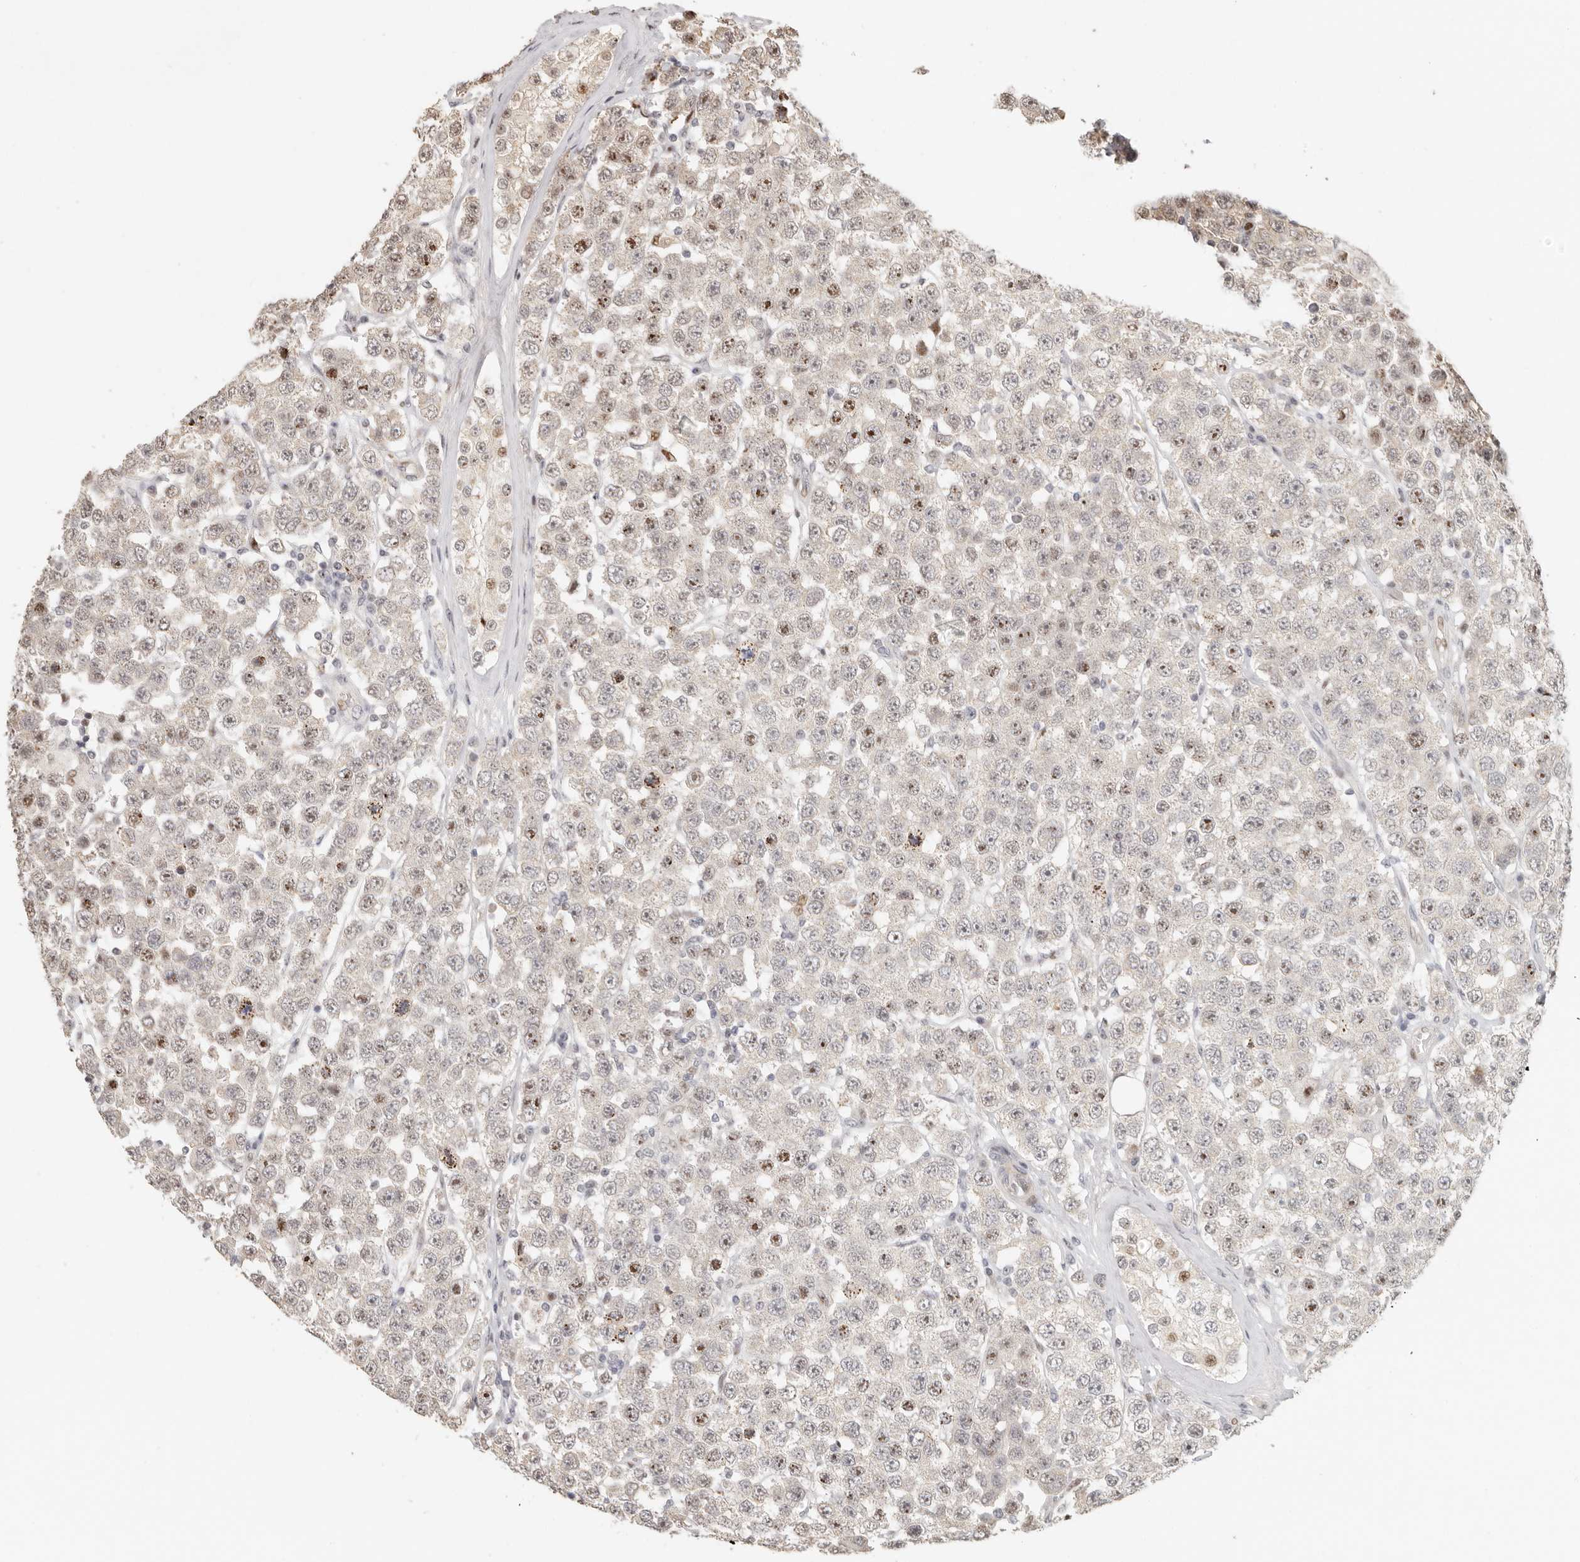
{"staining": {"intensity": "moderate", "quantity": "<25%", "location": "nuclear"}, "tissue": "testis cancer", "cell_type": "Tumor cells", "image_type": "cancer", "snomed": [{"axis": "morphology", "description": "Seminoma, NOS"}, {"axis": "topography", "description": "Testis"}], "caption": "The immunohistochemical stain shows moderate nuclear staining in tumor cells of testis cancer tissue.", "gene": "GPBP1L1", "patient": {"sex": "male", "age": 28}}